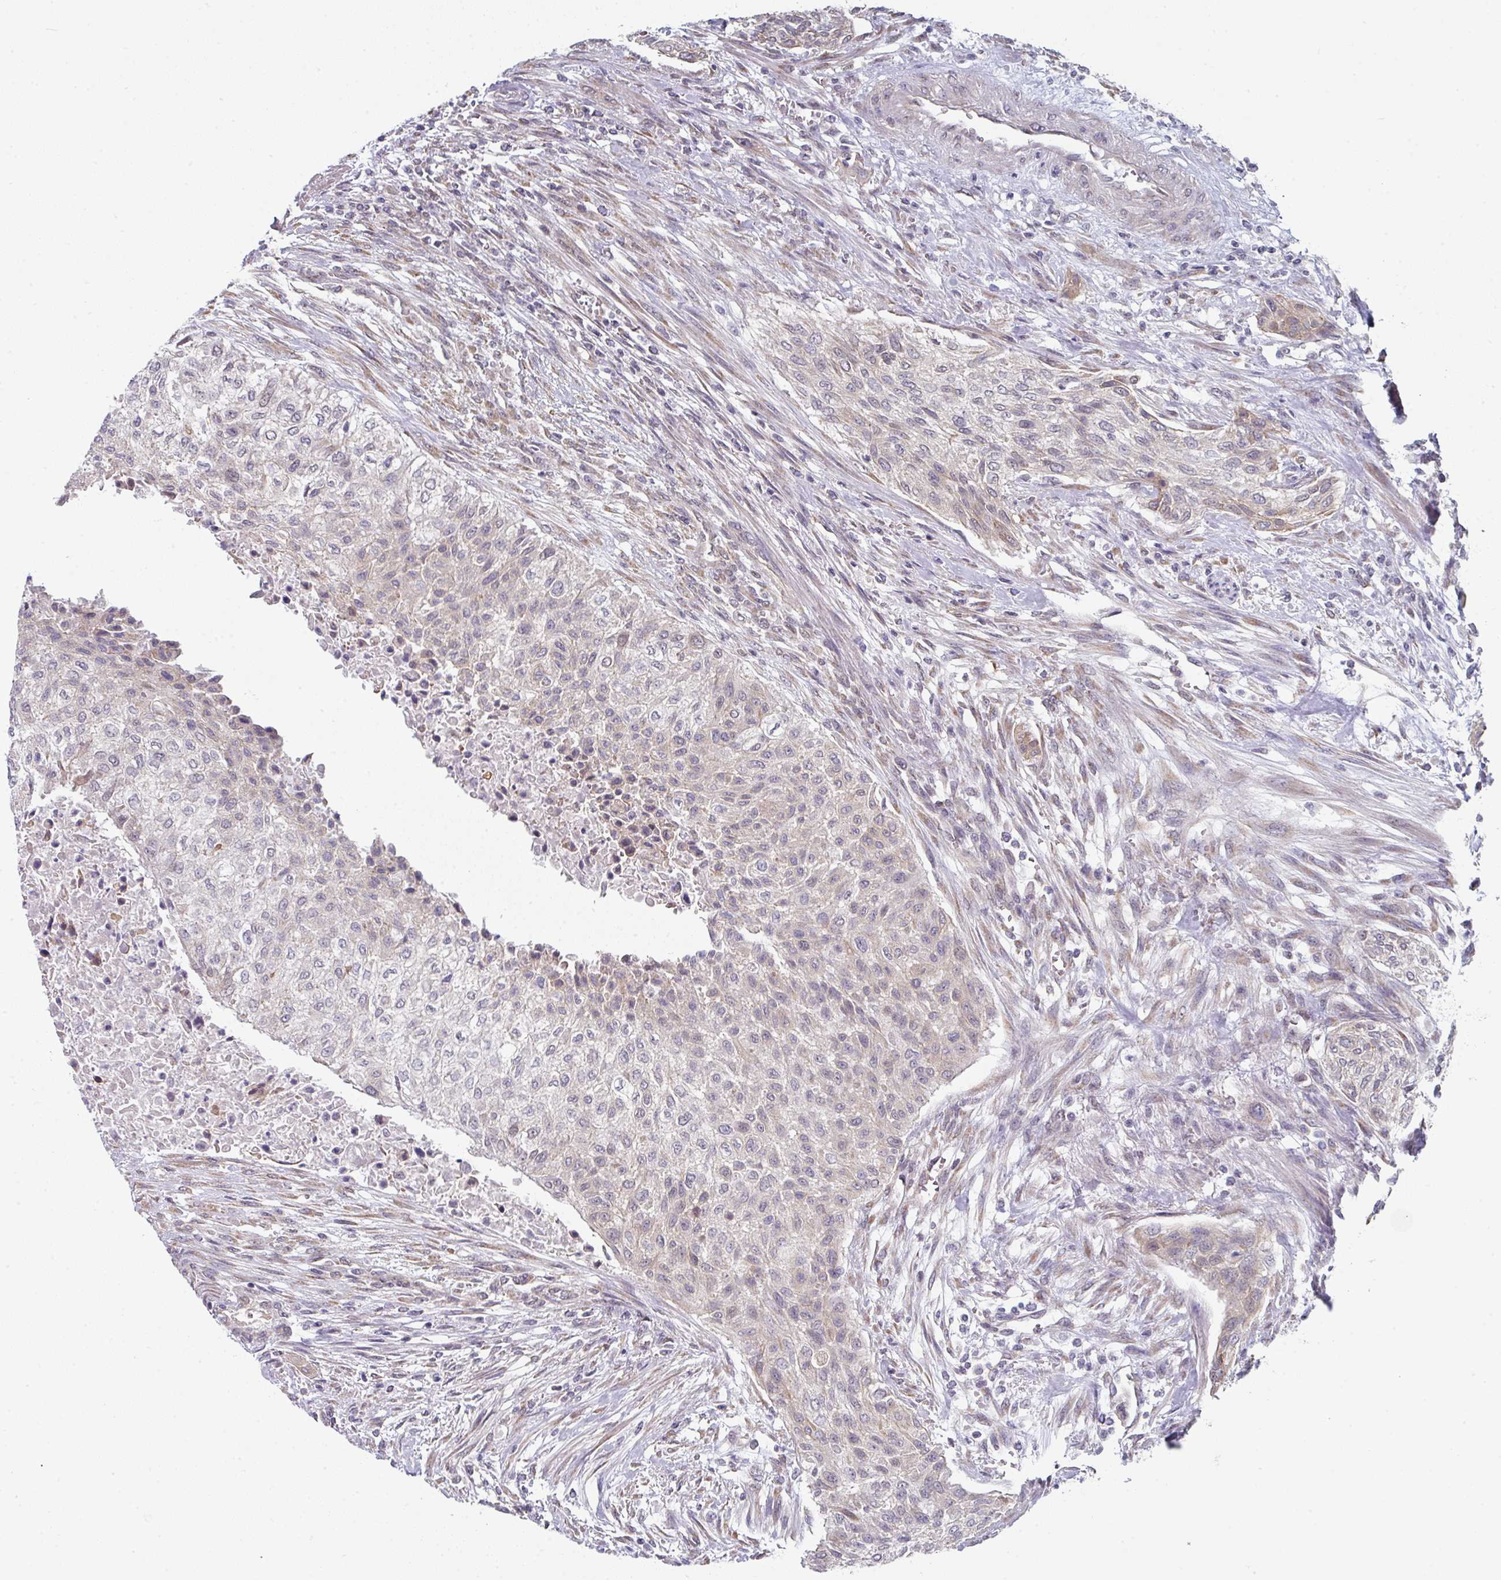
{"staining": {"intensity": "weak", "quantity": "25%-75%", "location": "cytoplasmic/membranous"}, "tissue": "urothelial cancer", "cell_type": "Tumor cells", "image_type": "cancer", "snomed": [{"axis": "morphology", "description": "Normal tissue, NOS"}, {"axis": "morphology", "description": "Urothelial carcinoma, NOS"}, {"axis": "topography", "description": "Urinary bladder"}, {"axis": "topography", "description": "Peripheral nerve tissue"}], "caption": "Urothelial cancer stained for a protein (brown) displays weak cytoplasmic/membranous positive staining in approximately 25%-75% of tumor cells.", "gene": "TMED5", "patient": {"sex": "male", "age": 35}}